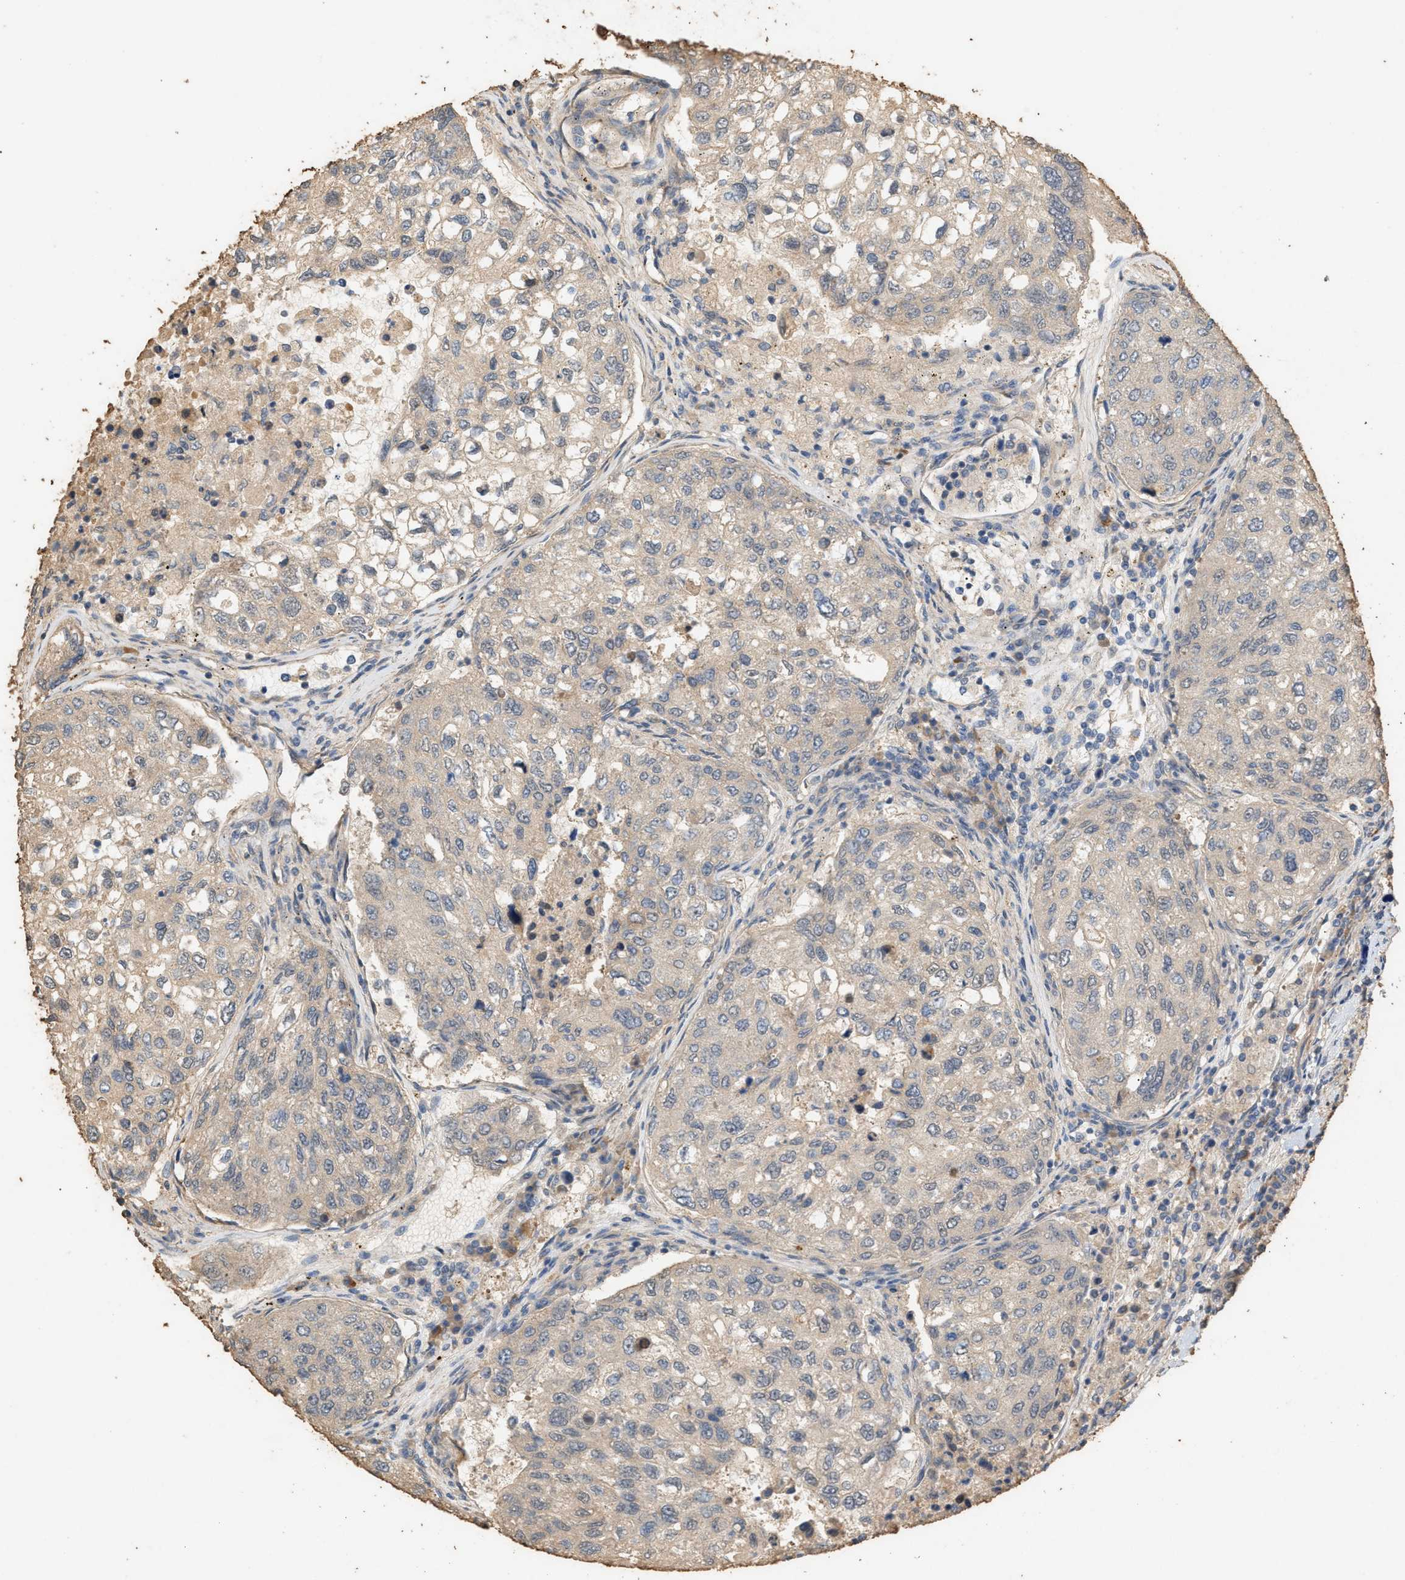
{"staining": {"intensity": "negative", "quantity": "none", "location": "none"}, "tissue": "urothelial cancer", "cell_type": "Tumor cells", "image_type": "cancer", "snomed": [{"axis": "morphology", "description": "Urothelial carcinoma, High grade"}, {"axis": "topography", "description": "Lymph node"}, {"axis": "topography", "description": "Urinary bladder"}], "caption": "This is an immunohistochemistry image of human urothelial cancer. There is no staining in tumor cells.", "gene": "DCAF7", "patient": {"sex": "male", "age": 51}}